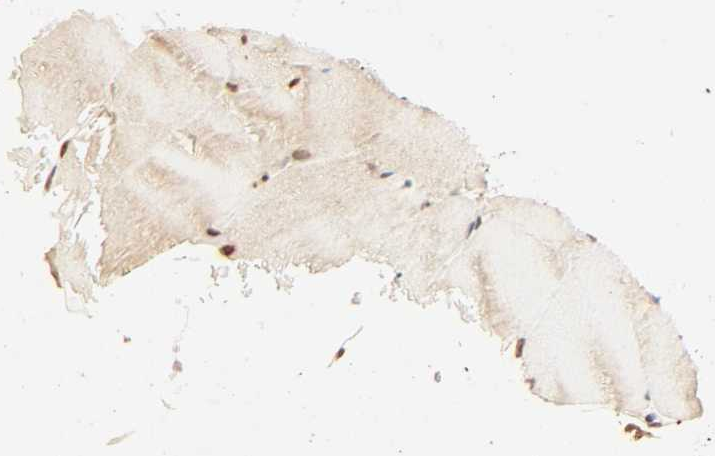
{"staining": {"intensity": "moderate", "quantity": "25%-75%", "location": "cytoplasmic/membranous,nuclear"}, "tissue": "skeletal muscle", "cell_type": "Myocytes", "image_type": "normal", "snomed": [{"axis": "morphology", "description": "Normal tissue, NOS"}, {"axis": "topography", "description": "Skeletal muscle"}, {"axis": "topography", "description": "Parathyroid gland"}], "caption": "Skeletal muscle stained for a protein displays moderate cytoplasmic/membranous,nuclear positivity in myocytes. (Brightfield microscopy of DAB IHC at high magnification).", "gene": "UBC", "patient": {"sex": "female", "age": 37}}